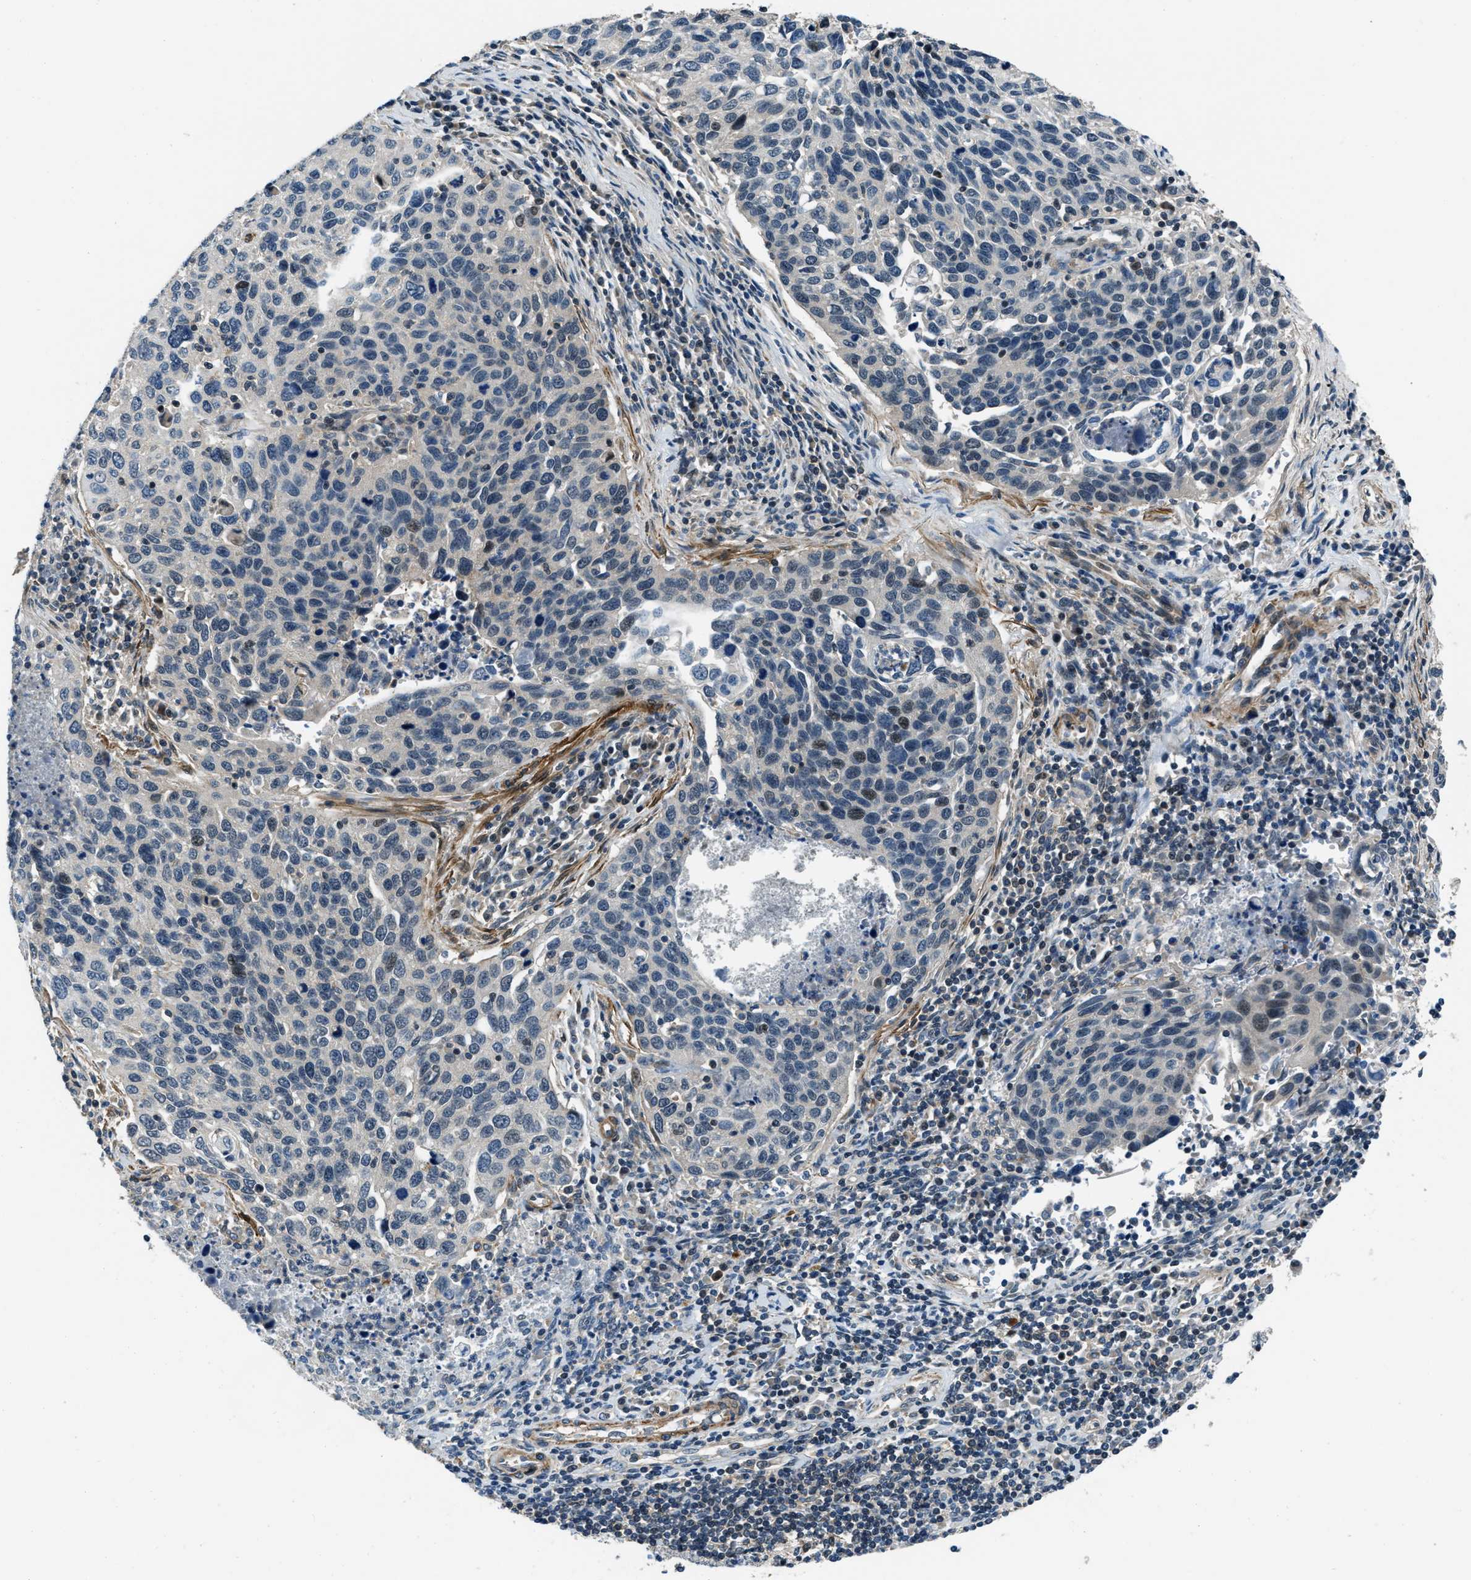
{"staining": {"intensity": "moderate", "quantity": "<25%", "location": "nuclear"}, "tissue": "cervical cancer", "cell_type": "Tumor cells", "image_type": "cancer", "snomed": [{"axis": "morphology", "description": "Squamous cell carcinoma, NOS"}, {"axis": "topography", "description": "Cervix"}], "caption": "Moderate nuclear staining for a protein is identified in about <25% of tumor cells of cervical cancer (squamous cell carcinoma) using immunohistochemistry (IHC).", "gene": "NUDCD3", "patient": {"sex": "female", "age": 53}}